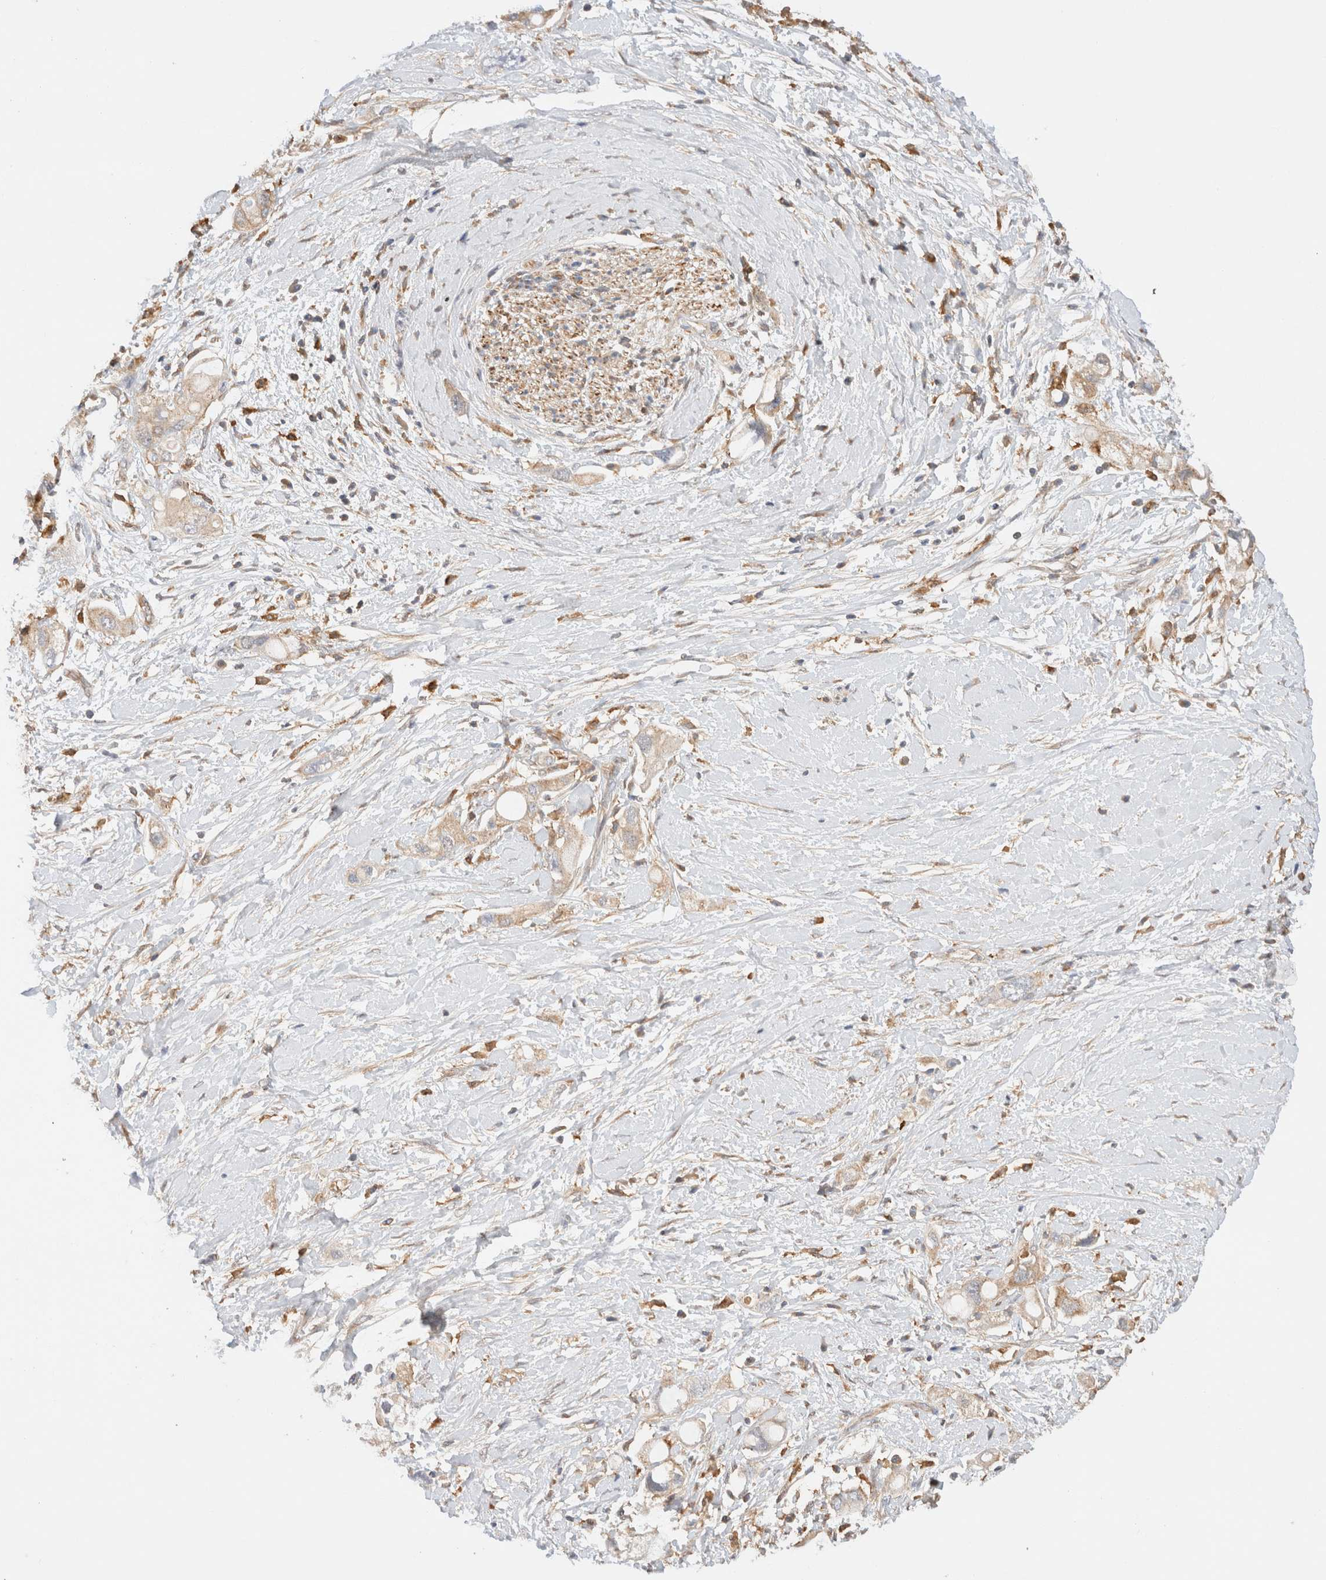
{"staining": {"intensity": "weak", "quantity": "25%-75%", "location": "cytoplasmic/membranous"}, "tissue": "pancreatic cancer", "cell_type": "Tumor cells", "image_type": "cancer", "snomed": [{"axis": "morphology", "description": "Adenocarcinoma, NOS"}, {"axis": "topography", "description": "Pancreas"}], "caption": "A low amount of weak cytoplasmic/membranous expression is seen in about 25%-75% of tumor cells in pancreatic cancer (adenocarcinoma) tissue.", "gene": "RABEP1", "patient": {"sex": "female", "age": 56}}